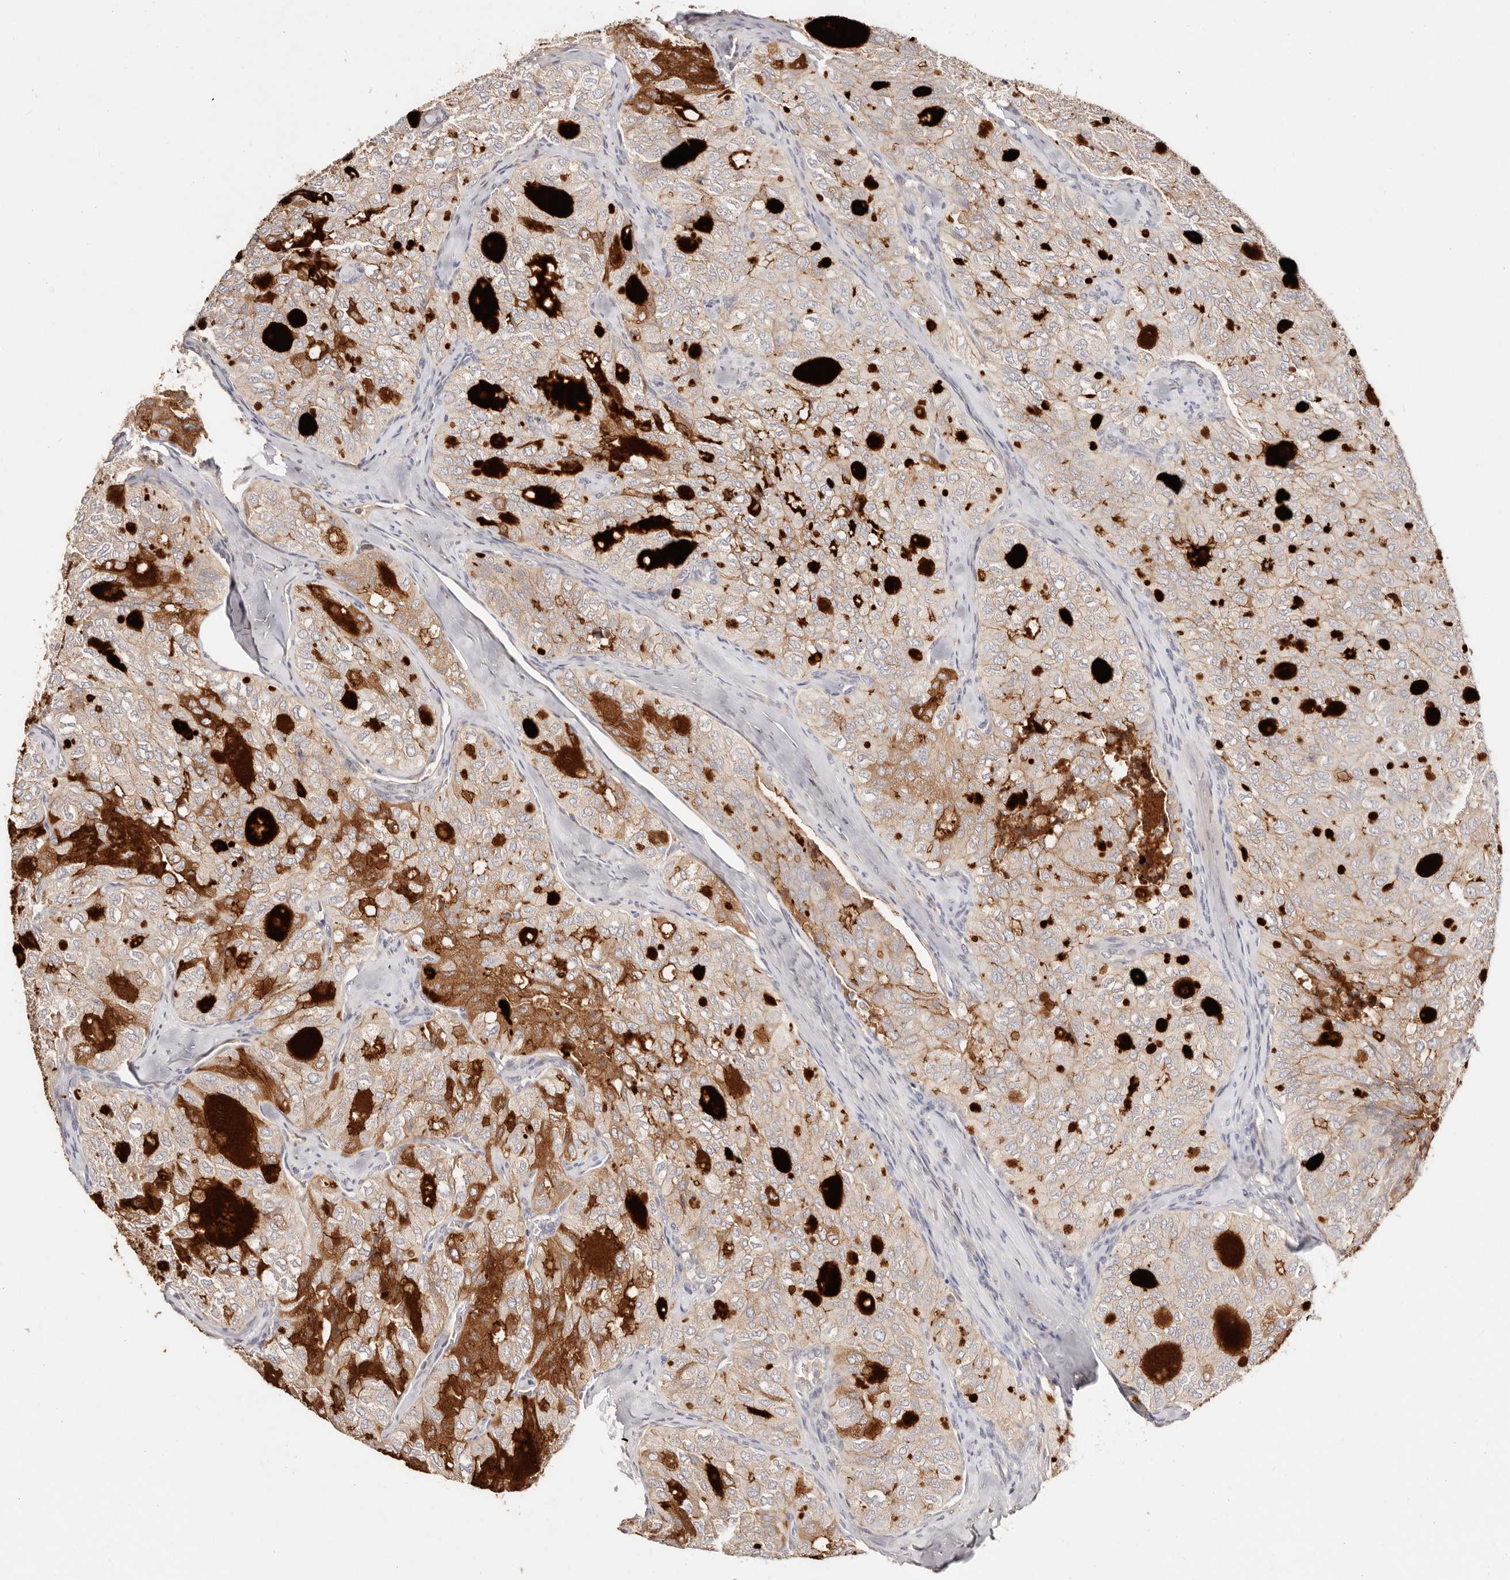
{"staining": {"intensity": "strong", "quantity": "<25%", "location": "cytoplasmic/membranous"}, "tissue": "thyroid cancer", "cell_type": "Tumor cells", "image_type": "cancer", "snomed": [{"axis": "morphology", "description": "Follicular adenoma carcinoma, NOS"}, {"axis": "topography", "description": "Thyroid gland"}], "caption": "Thyroid follicular adenoma carcinoma was stained to show a protein in brown. There is medium levels of strong cytoplasmic/membranous staining in approximately <25% of tumor cells.", "gene": "CXADR", "patient": {"sex": "male", "age": 75}}